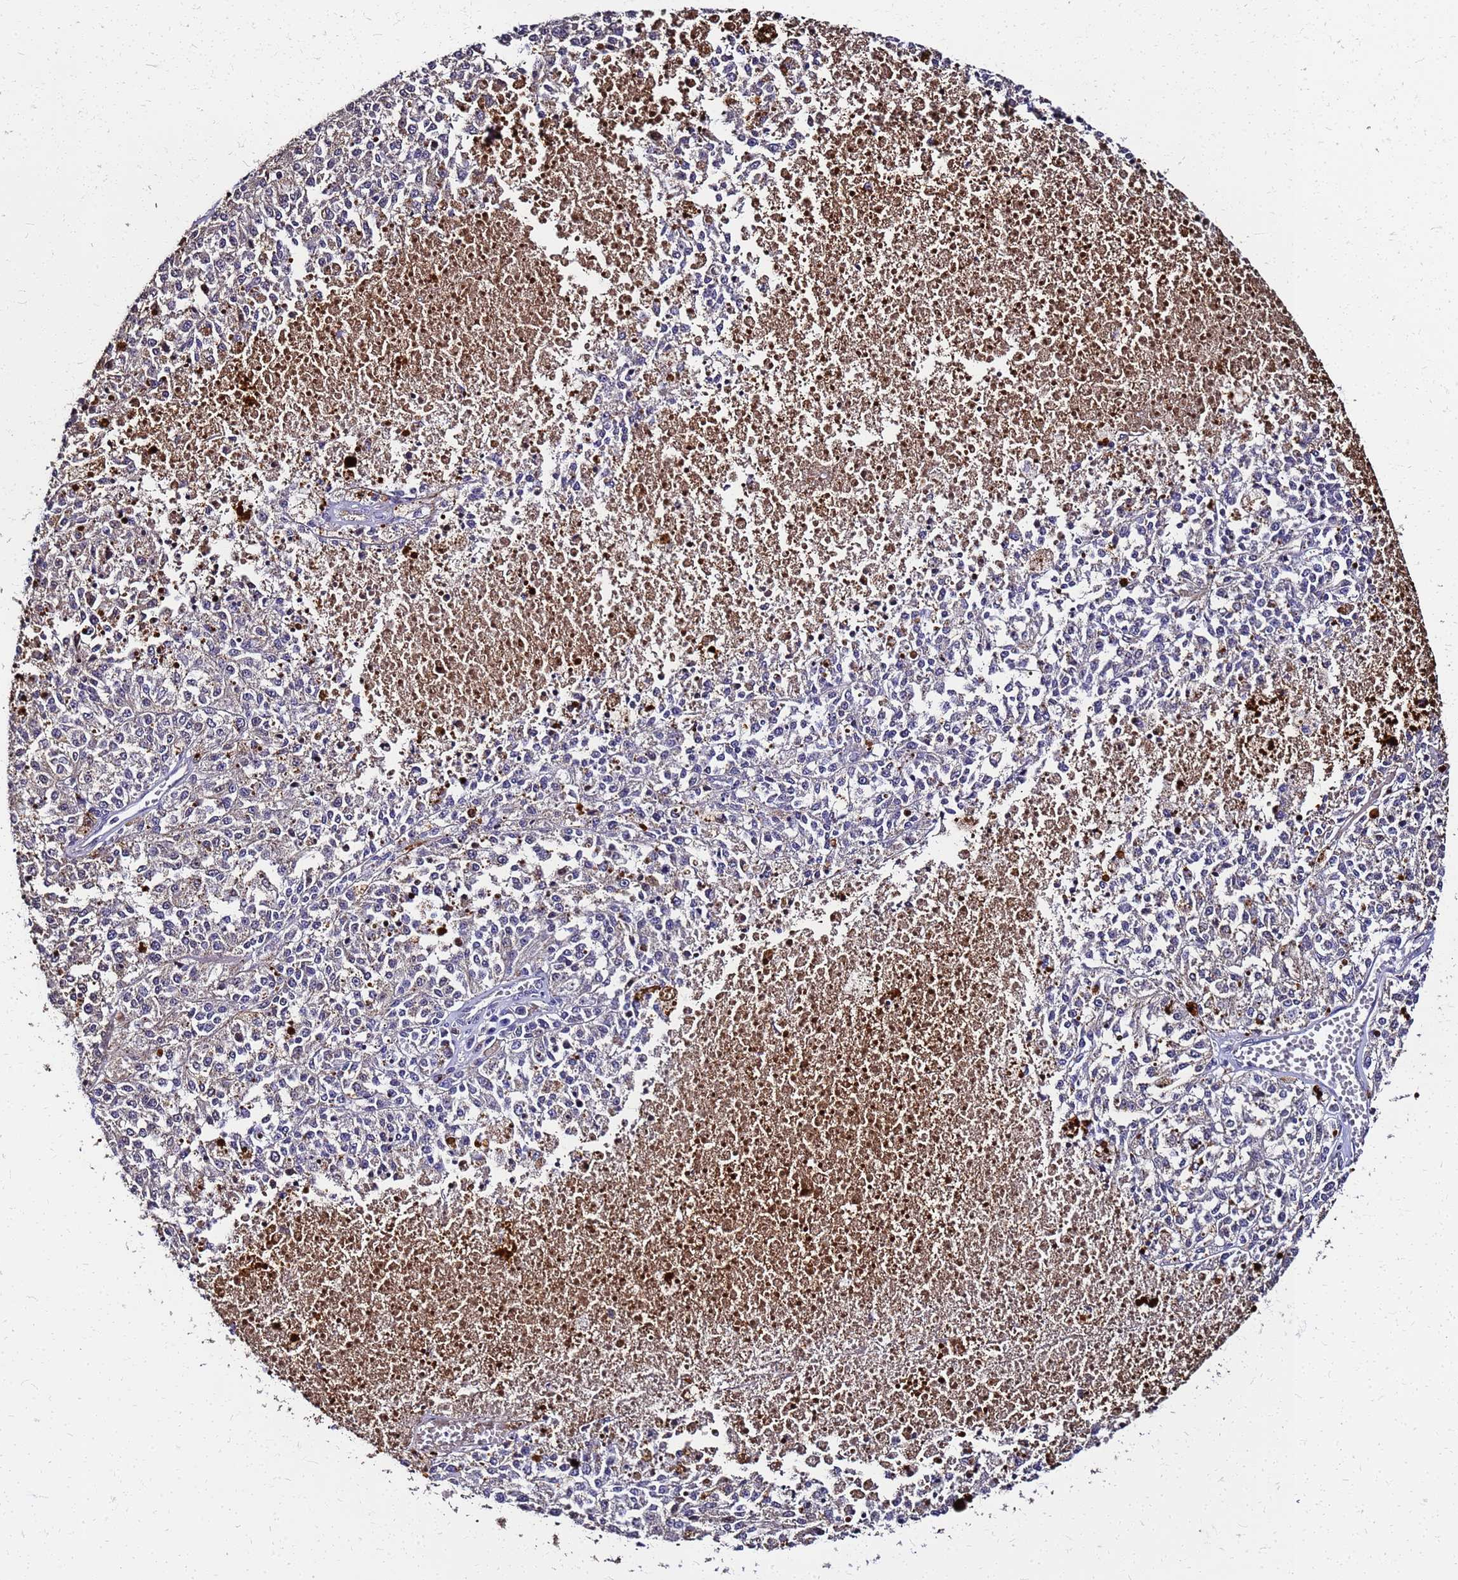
{"staining": {"intensity": "negative", "quantity": "none", "location": "none"}, "tissue": "melanoma", "cell_type": "Tumor cells", "image_type": "cancer", "snomed": [{"axis": "morphology", "description": "Malignant melanoma, NOS"}, {"axis": "topography", "description": "Skin"}], "caption": "Immunohistochemistry (IHC) image of melanoma stained for a protein (brown), which shows no staining in tumor cells.", "gene": "S100A11", "patient": {"sex": "female", "age": 64}}